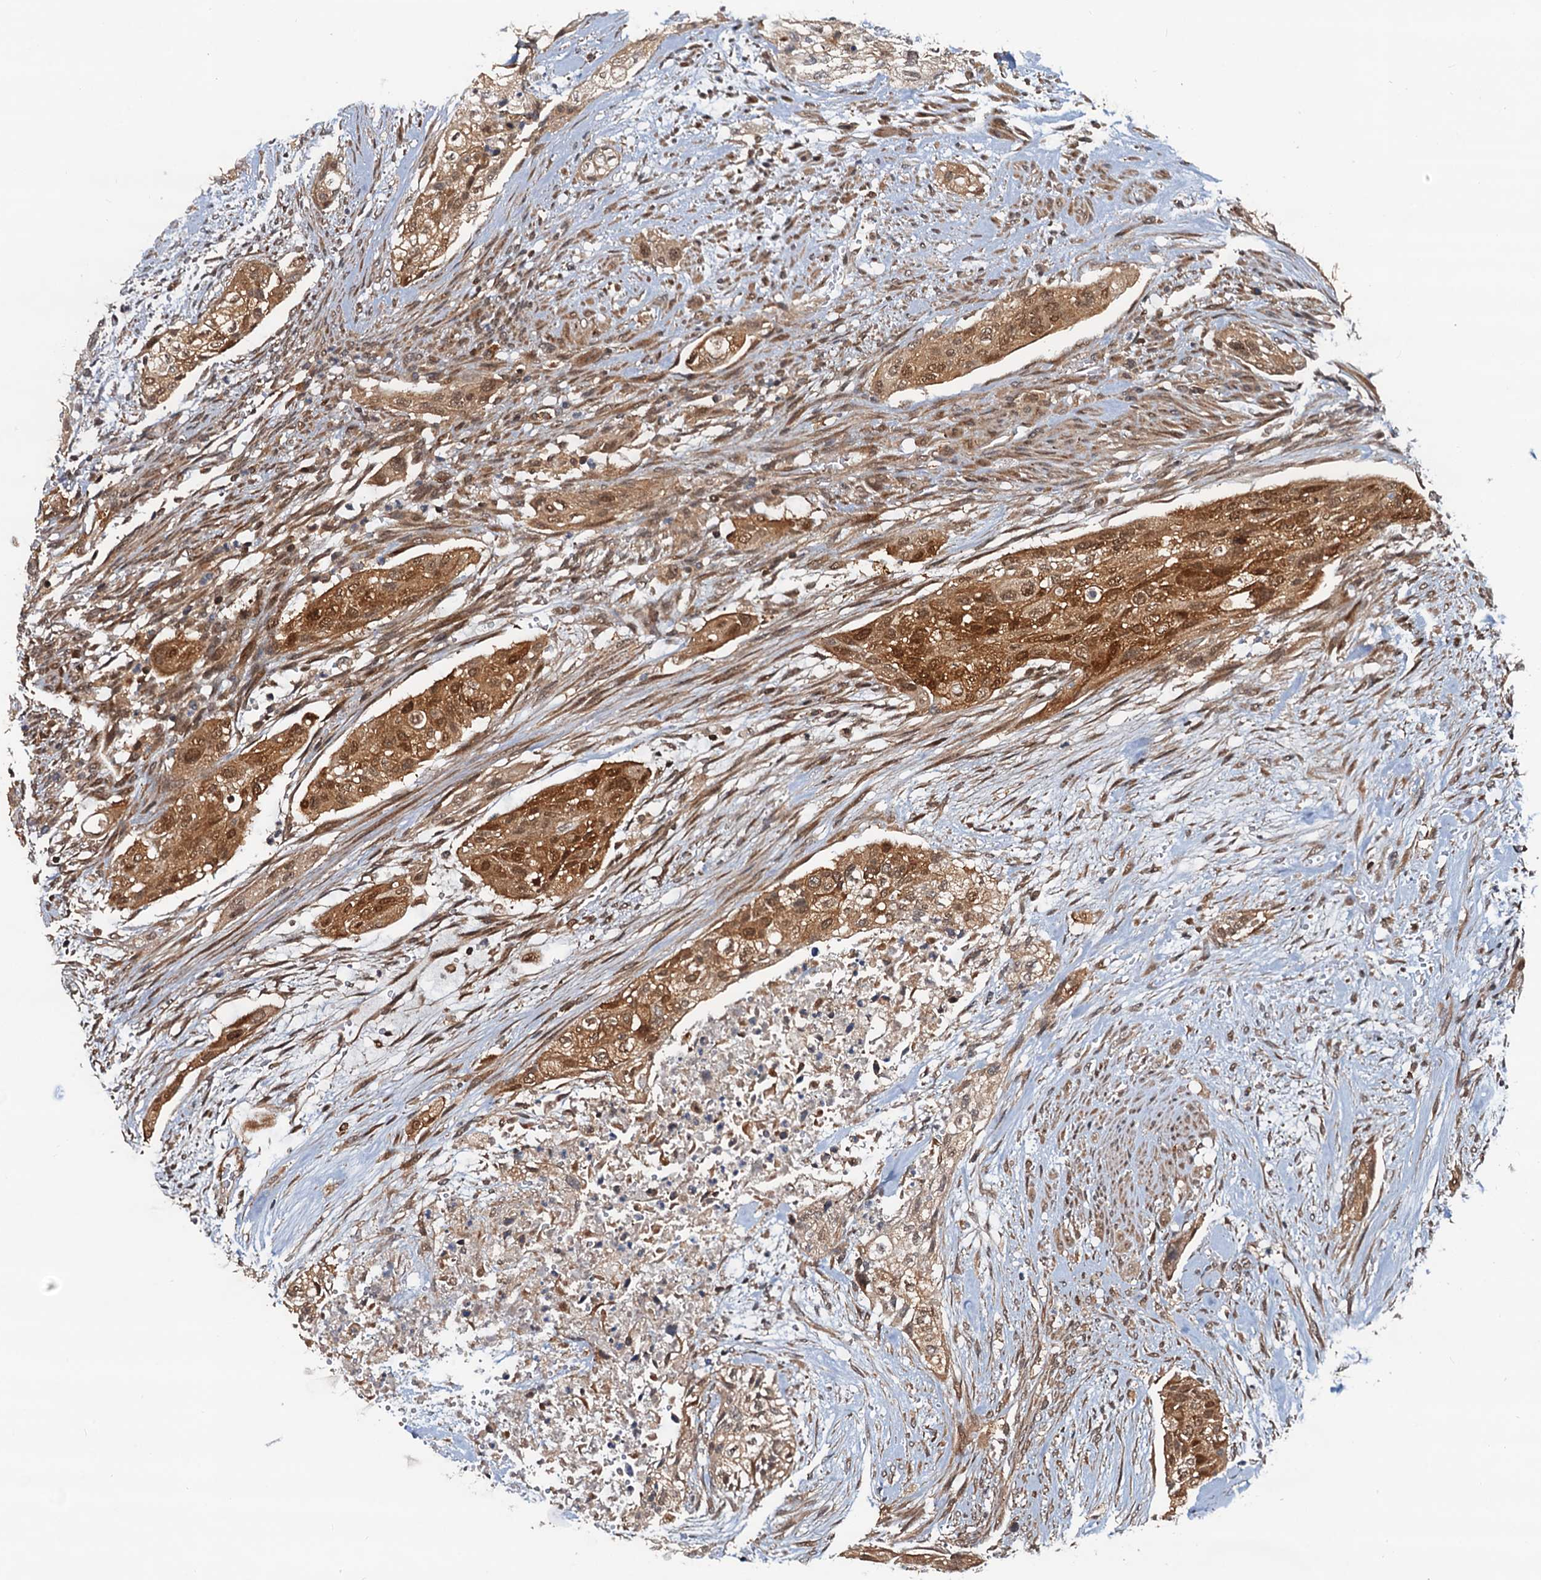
{"staining": {"intensity": "strong", "quantity": "25%-75%", "location": "cytoplasmic/membranous,nuclear"}, "tissue": "urothelial cancer", "cell_type": "Tumor cells", "image_type": "cancer", "snomed": [{"axis": "morphology", "description": "Urothelial carcinoma, High grade"}, {"axis": "topography", "description": "Urinary bladder"}], "caption": "Protein expression analysis of urothelial cancer demonstrates strong cytoplasmic/membranous and nuclear positivity in about 25%-75% of tumor cells.", "gene": "AAGAB", "patient": {"sex": "male", "age": 35}}